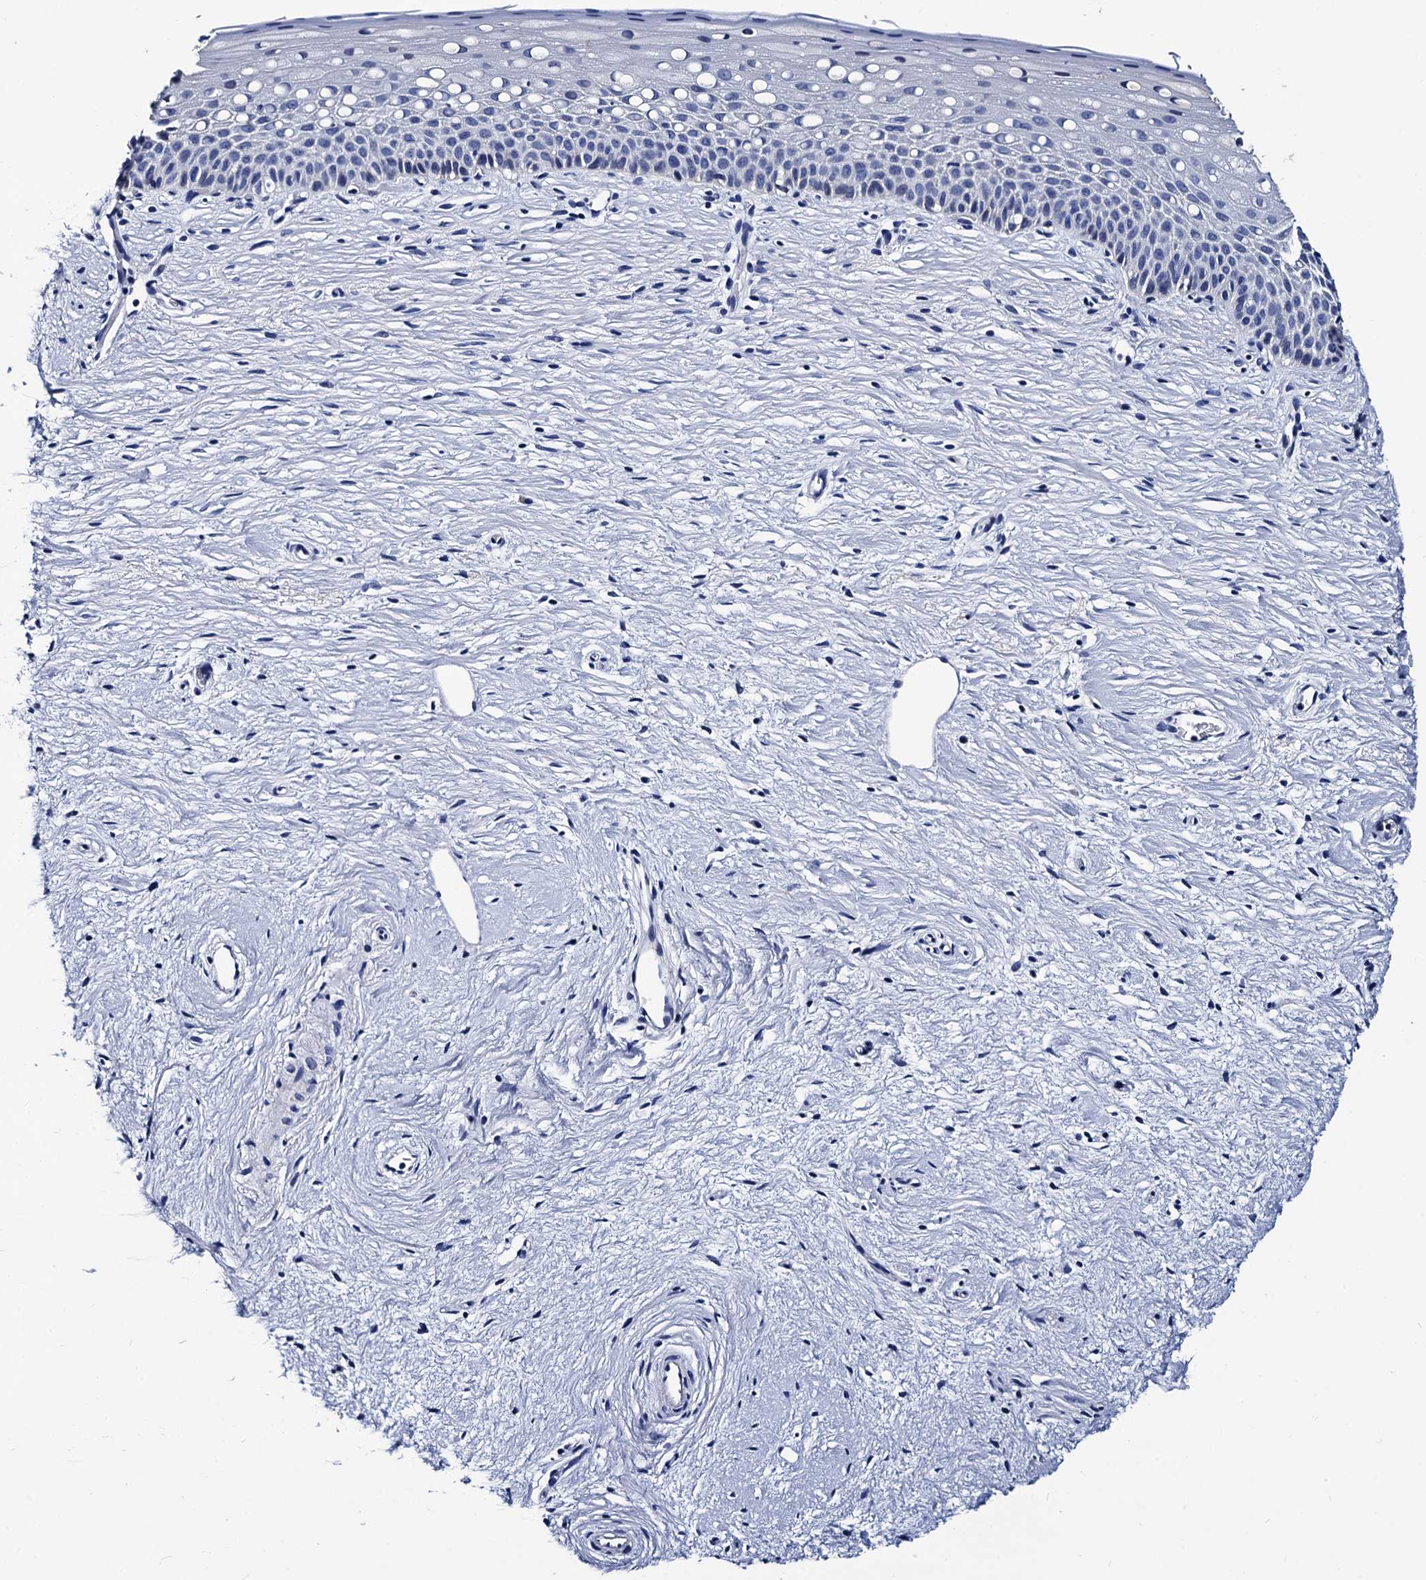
{"staining": {"intensity": "negative", "quantity": "none", "location": "none"}, "tissue": "cervix", "cell_type": "Glandular cells", "image_type": "normal", "snomed": [{"axis": "morphology", "description": "Normal tissue, NOS"}, {"axis": "topography", "description": "Cervix"}], "caption": "An IHC micrograph of benign cervix is shown. There is no staining in glandular cells of cervix.", "gene": "LRRC30", "patient": {"sex": "female", "age": 57}}